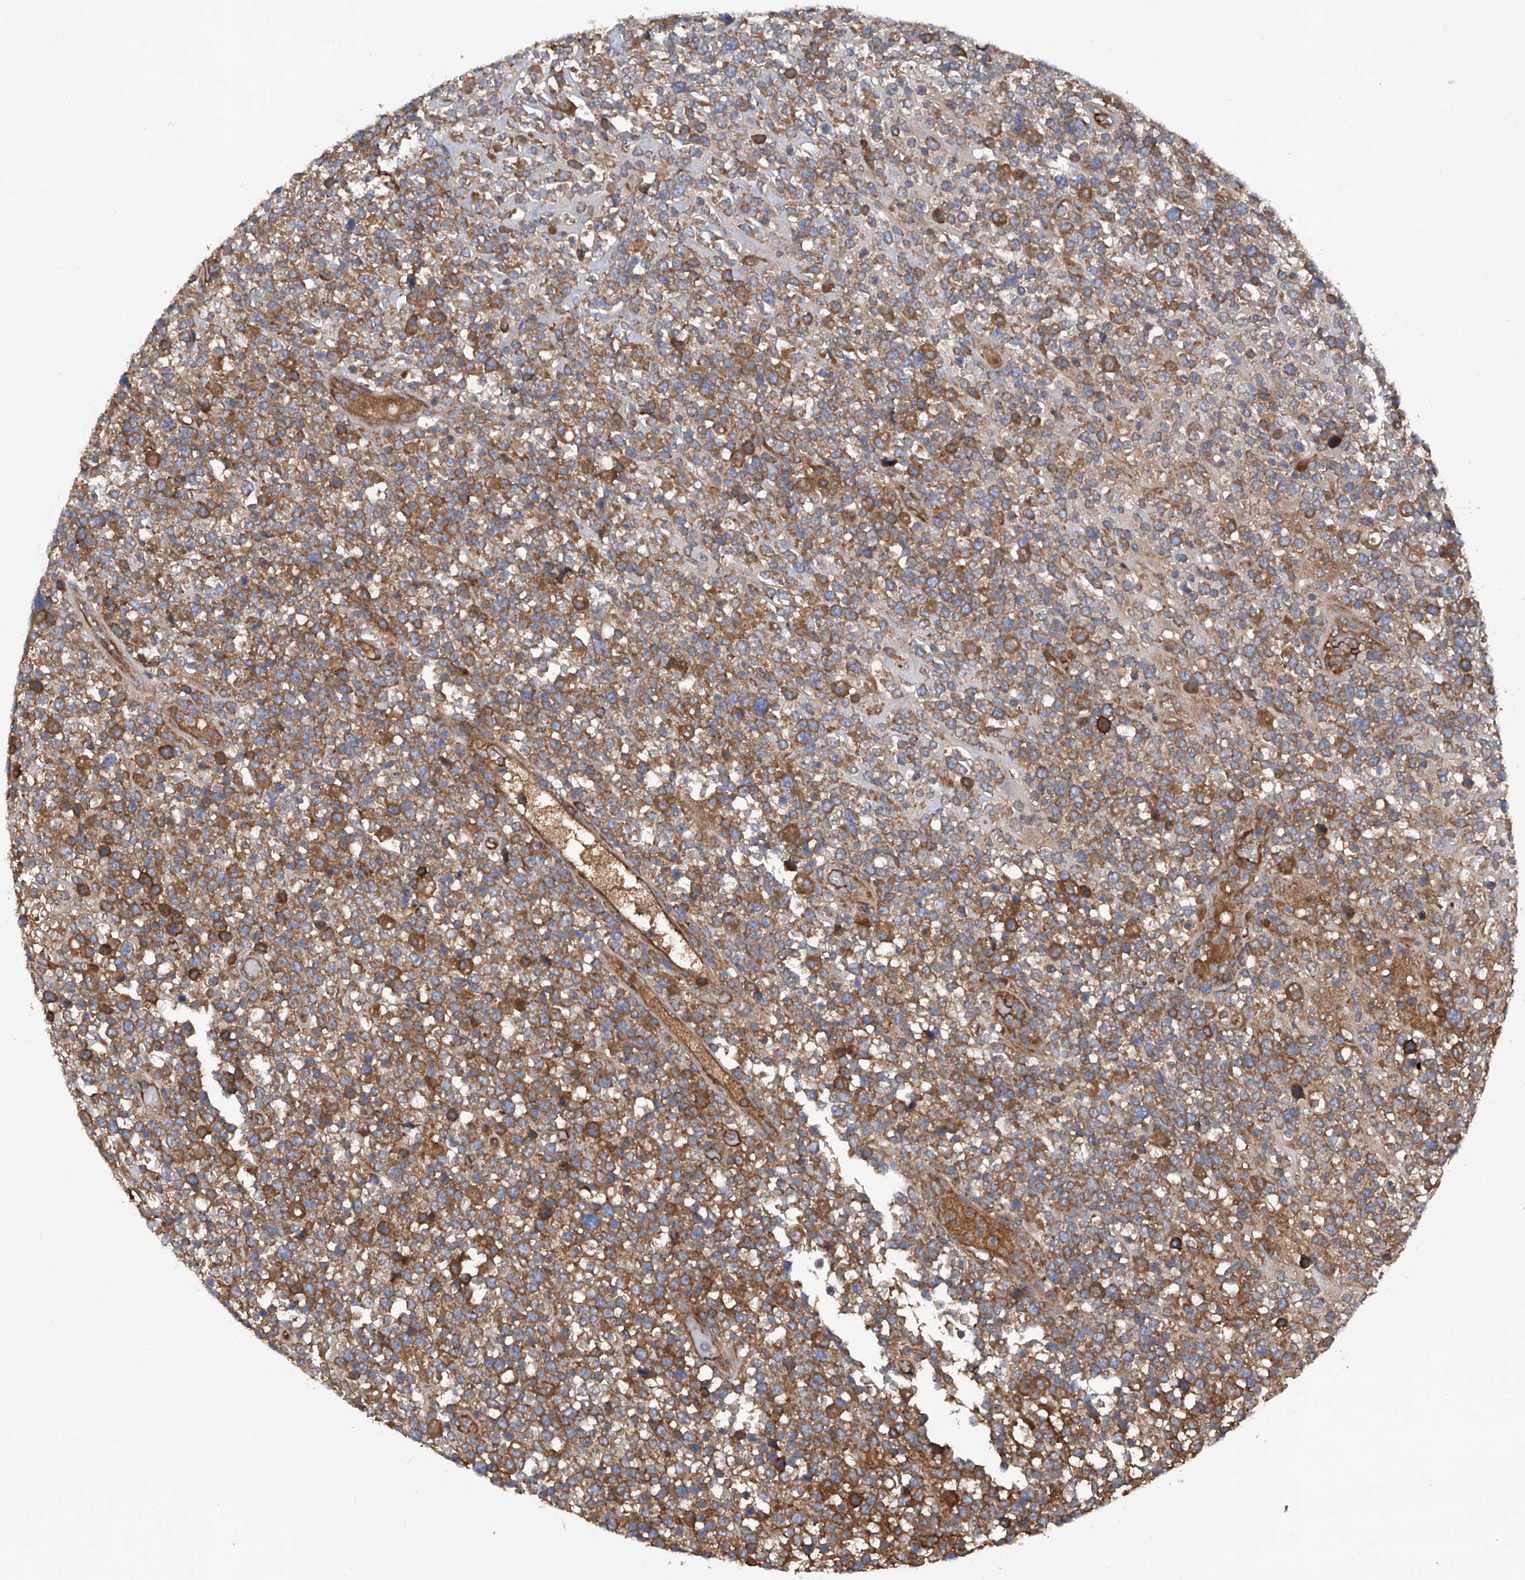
{"staining": {"intensity": "strong", "quantity": ">75%", "location": "cytoplasmic/membranous"}, "tissue": "lymphoma", "cell_type": "Tumor cells", "image_type": "cancer", "snomed": [{"axis": "morphology", "description": "Malignant lymphoma, non-Hodgkin's type, High grade"}, {"axis": "topography", "description": "Colon"}], "caption": "Malignant lymphoma, non-Hodgkin's type (high-grade) stained with a brown dye reveals strong cytoplasmic/membranous positive staining in approximately >75% of tumor cells.", "gene": "ASCC3", "patient": {"sex": "female", "age": 53}}